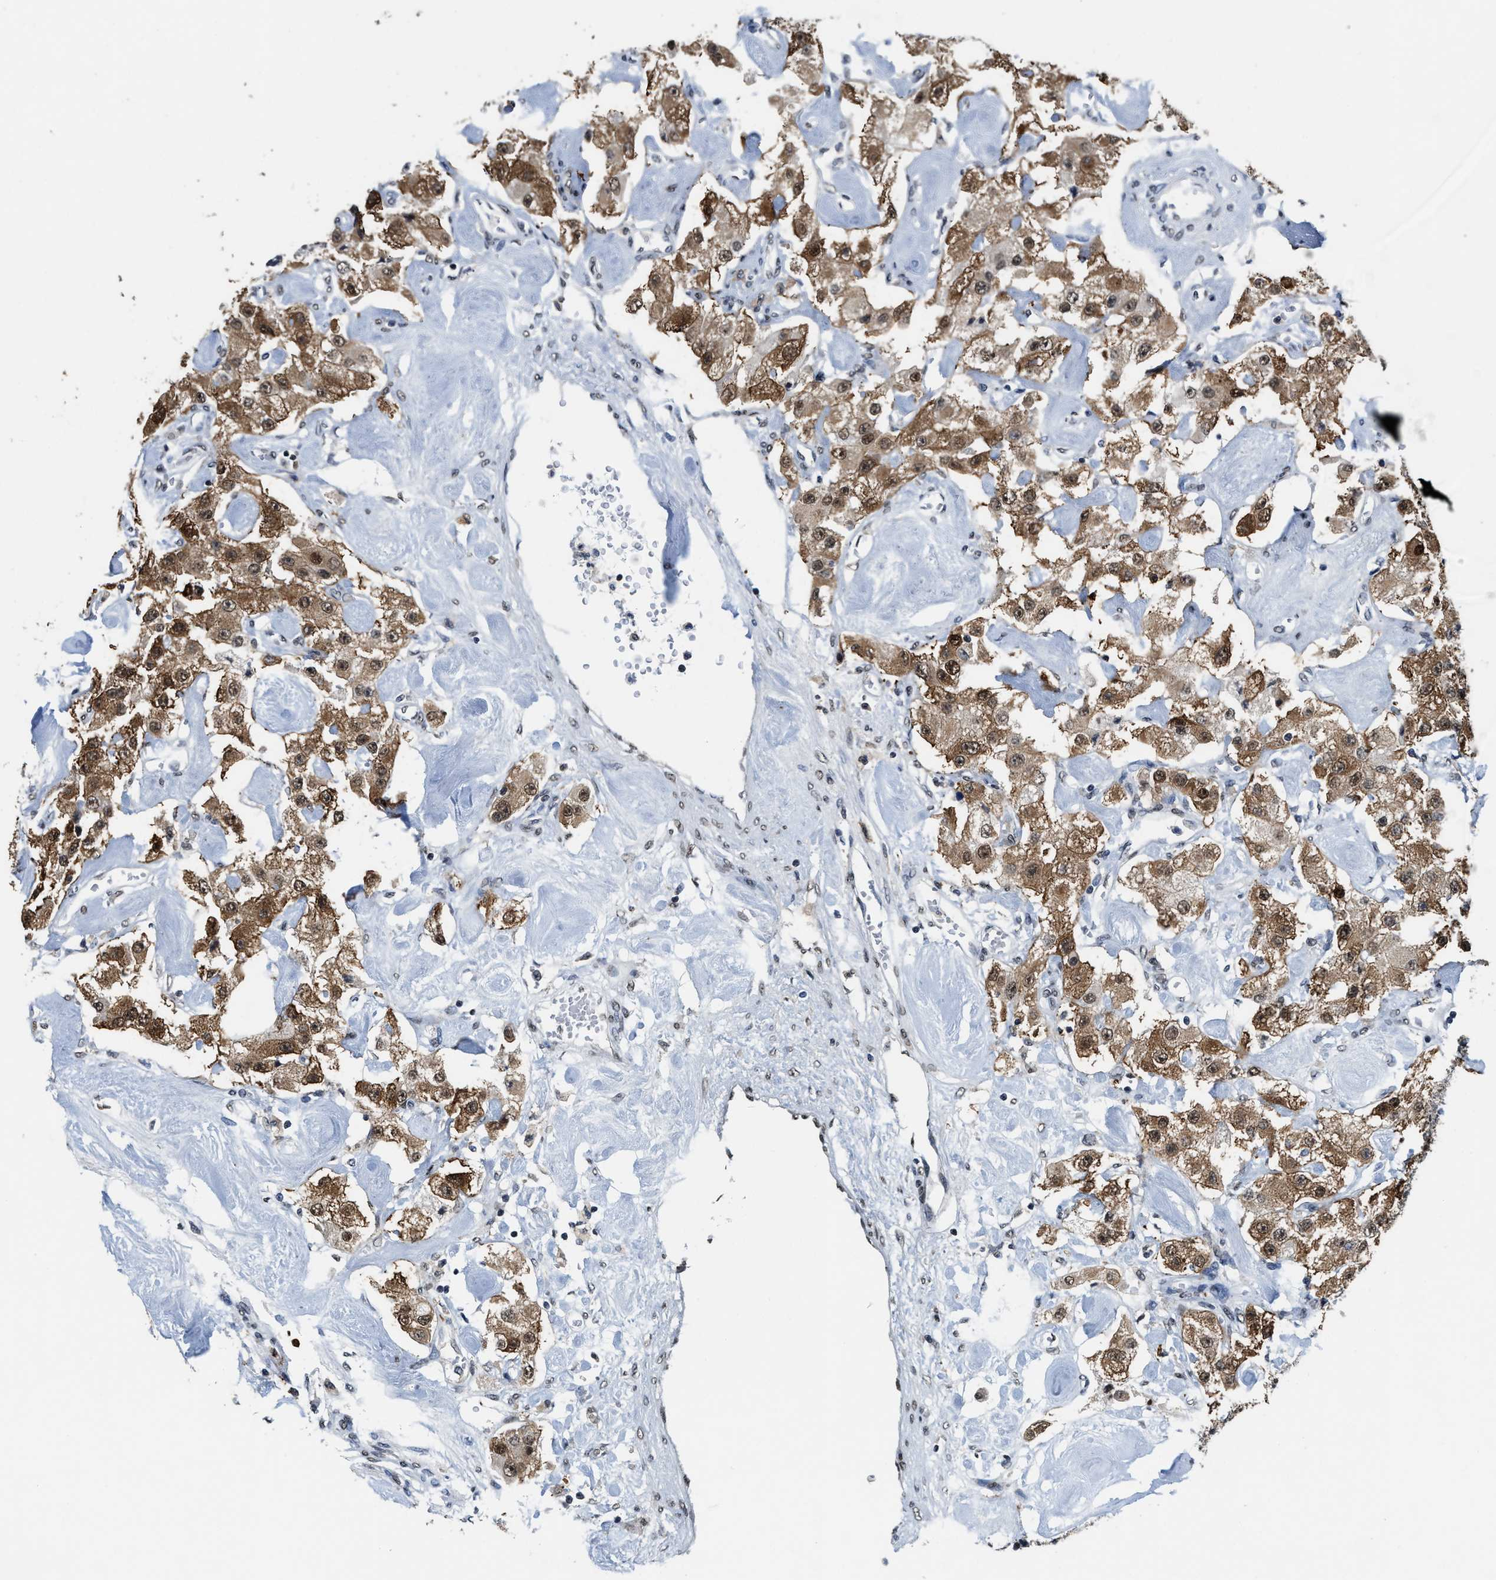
{"staining": {"intensity": "moderate", "quantity": ">75%", "location": "cytoplasmic/membranous,nuclear"}, "tissue": "carcinoid", "cell_type": "Tumor cells", "image_type": "cancer", "snomed": [{"axis": "morphology", "description": "Carcinoid, malignant, NOS"}, {"axis": "topography", "description": "Pancreas"}], "caption": "Moderate cytoplasmic/membranous and nuclear protein expression is seen in about >75% of tumor cells in carcinoid (malignant).", "gene": "SUPT16H", "patient": {"sex": "male", "age": 41}}